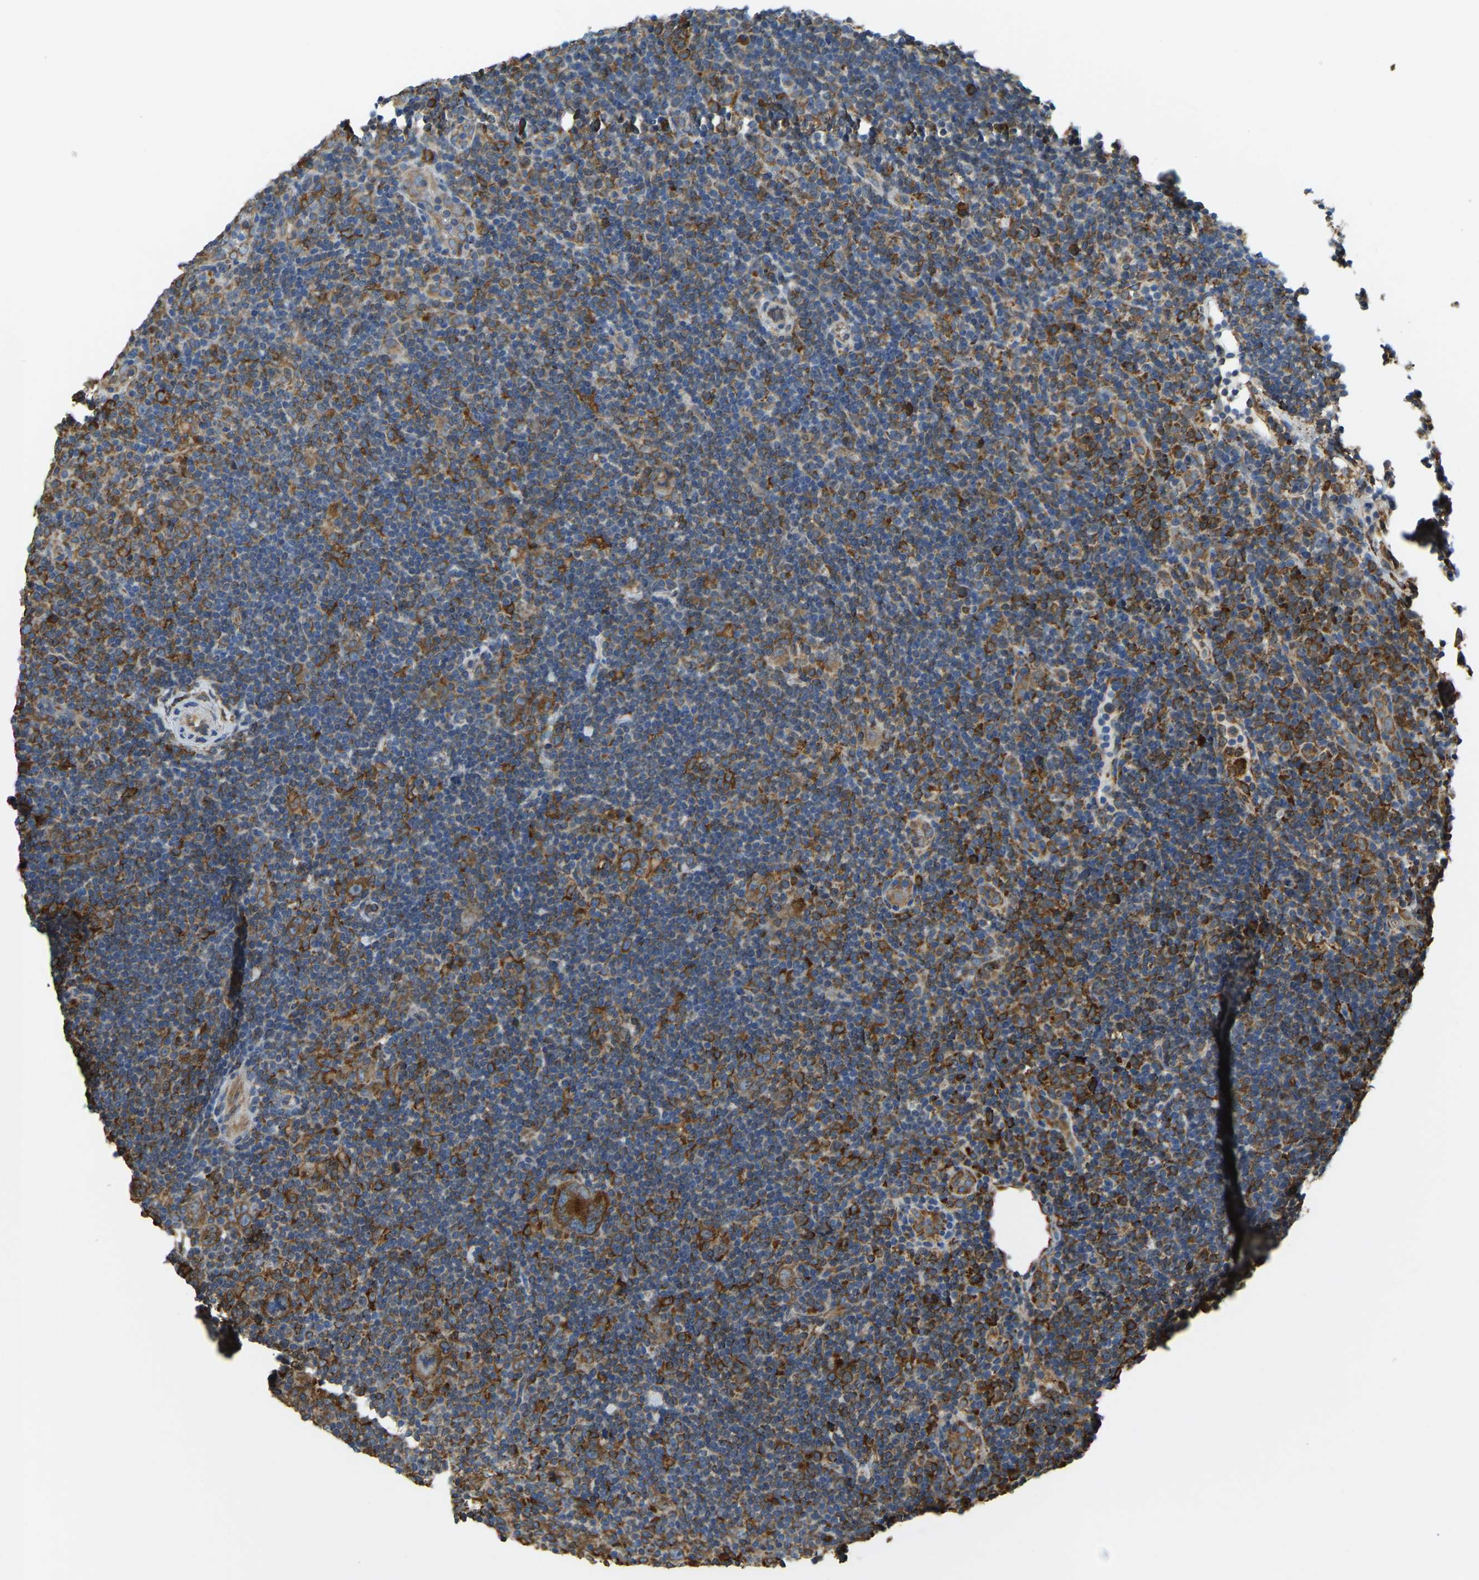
{"staining": {"intensity": "moderate", "quantity": ">75%", "location": "cytoplasmic/membranous"}, "tissue": "lymphoma", "cell_type": "Tumor cells", "image_type": "cancer", "snomed": [{"axis": "morphology", "description": "Hodgkin's disease, NOS"}, {"axis": "topography", "description": "Lymph node"}], "caption": "Hodgkin's disease stained for a protein (brown) displays moderate cytoplasmic/membranous positive staining in approximately >75% of tumor cells.", "gene": "RNF115", "patient": {"sex": "female", "age": 57}}